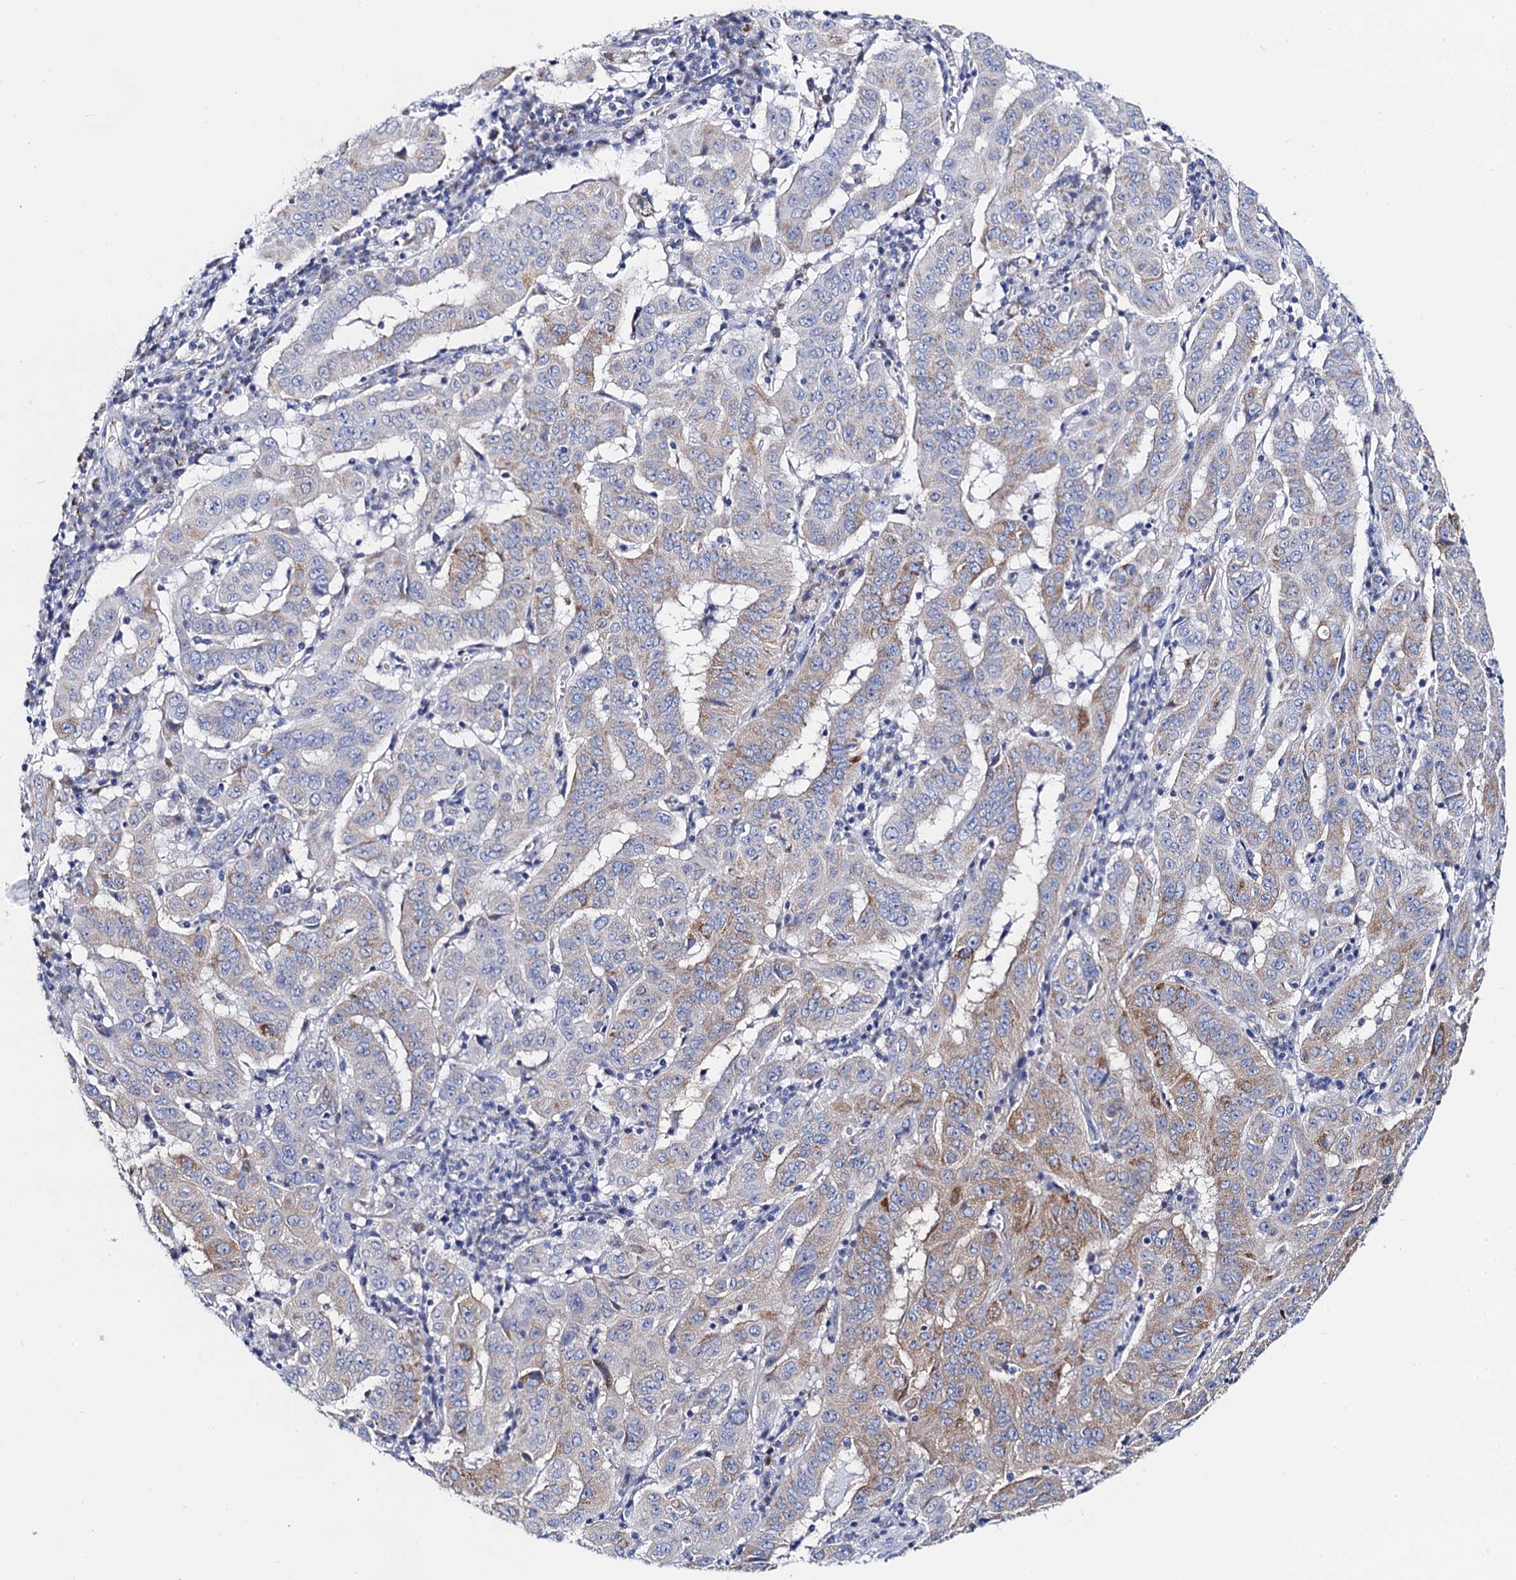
{"staining": {"intensity": "moderate", "quantity": "<25%", "location": "cytoplasmic/membranous"}, "tissue": "pancreatic cancer", "cell_type": "Tumor cells", "image_type": "cancer", "snomed": [{"axis": "morphology", "description": "Adenocarcinoma, NOS"}, {"axis": "topography", "description": "Pancreas"}], "caption": "This is an image of immunohistochemistry (IHC) staining of pancreatic adenocarcinoma, which shows moderate expression in the cytoplasmic/membranous of tumor cells.", "gene": "ACADSB", "patient": {"sex": "male", "age": 63}}